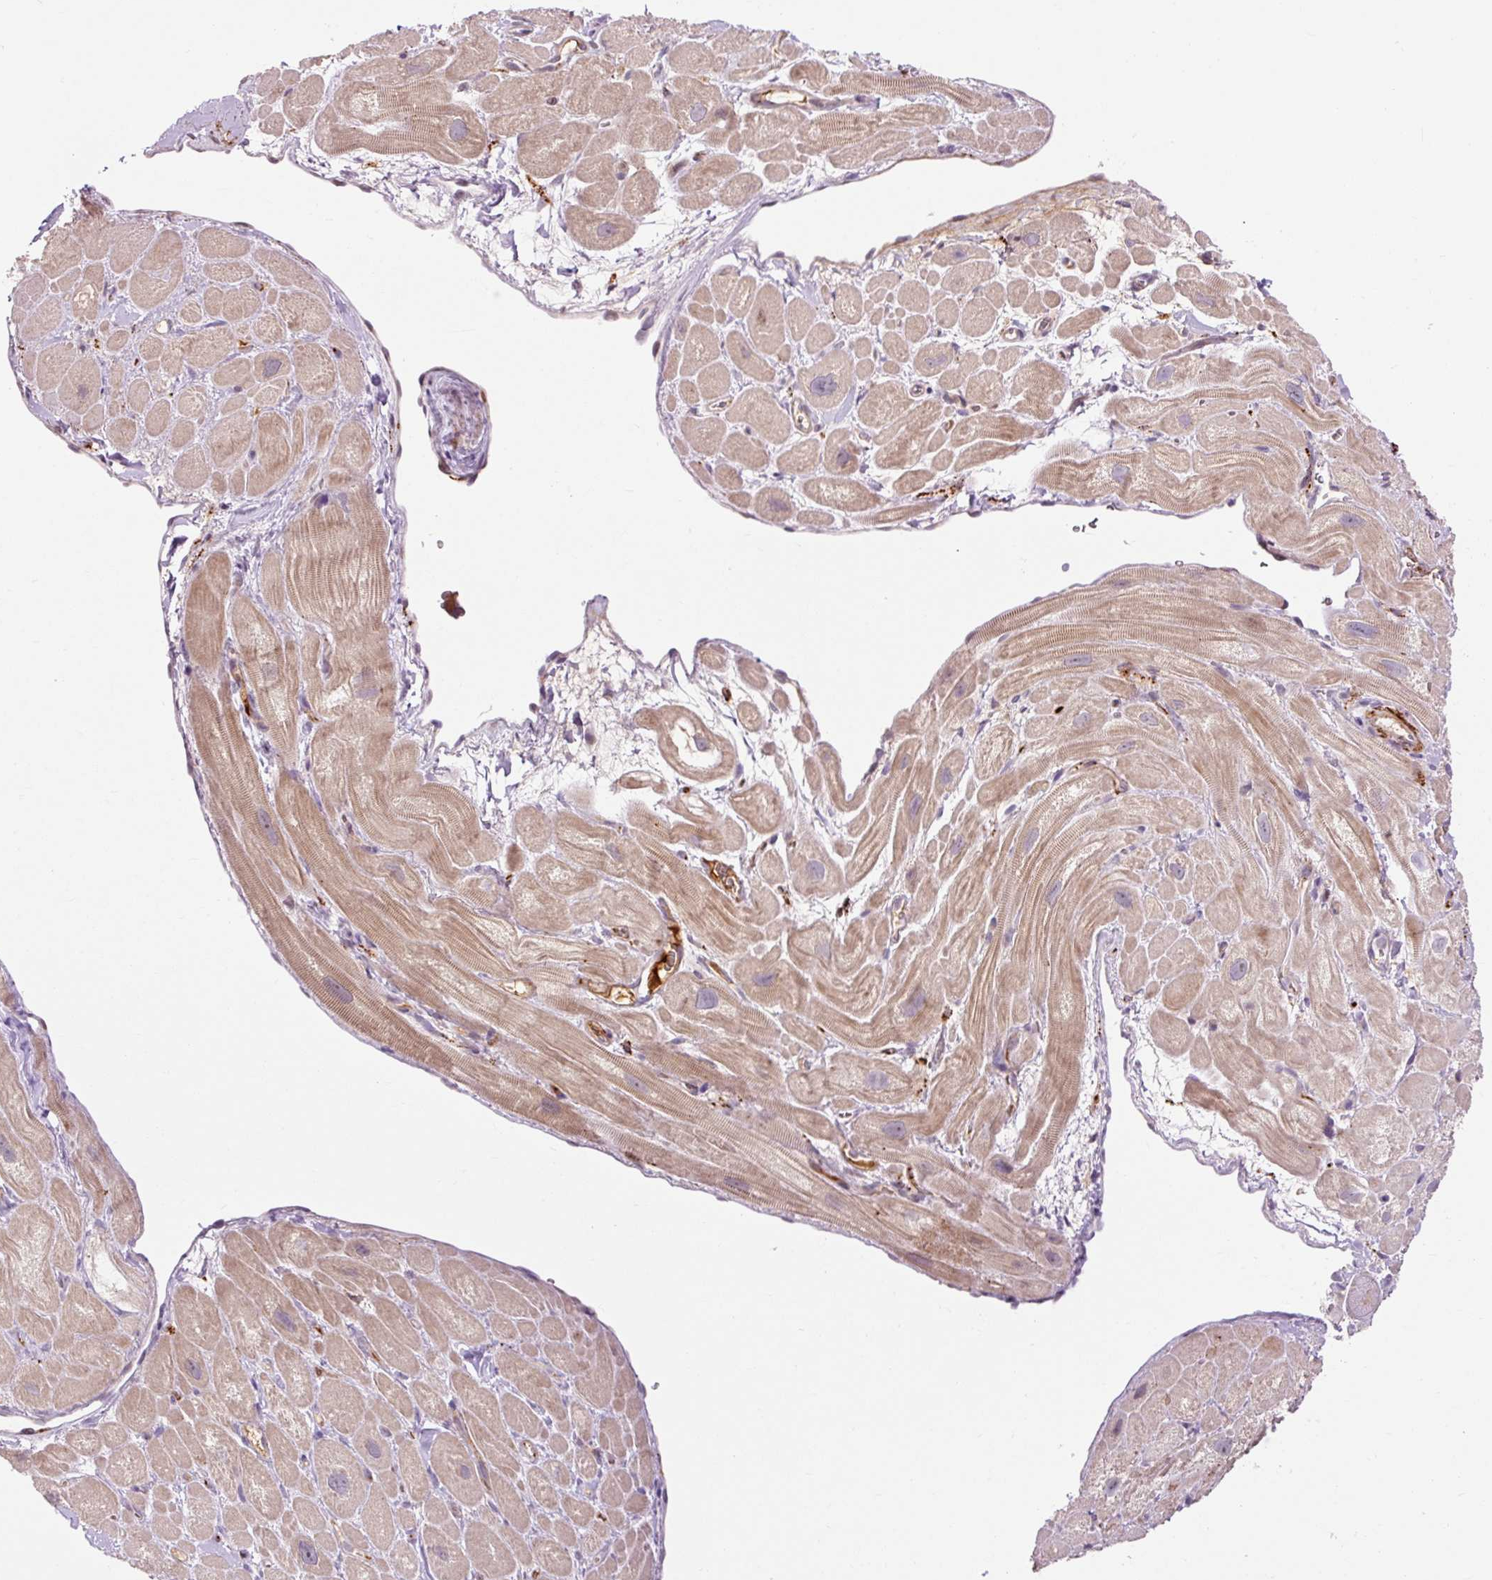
{"staining": {"intensity": "moderate", "quantity": "25%-75%", "location": "cytoplasmic/membranous"}, "tissue": "heart muscle", "cell_type": "Cardiomyocytes", "image_type": "normal", "snomed": [{"axis": "morphology", "description": "Normal tissue, NOS"}, {"axis": "topography", "description": "Heart"}], "caption": "Approximately 25%-75% of cardiomyocytes in unremarkable heart muscle demonstrate moderate cytoplasmic/membranous protein staining as visualized by brown immunohistochemical staining.", "gene": "CEBPZ", "patient": {"sex": "male", "age": 49}}